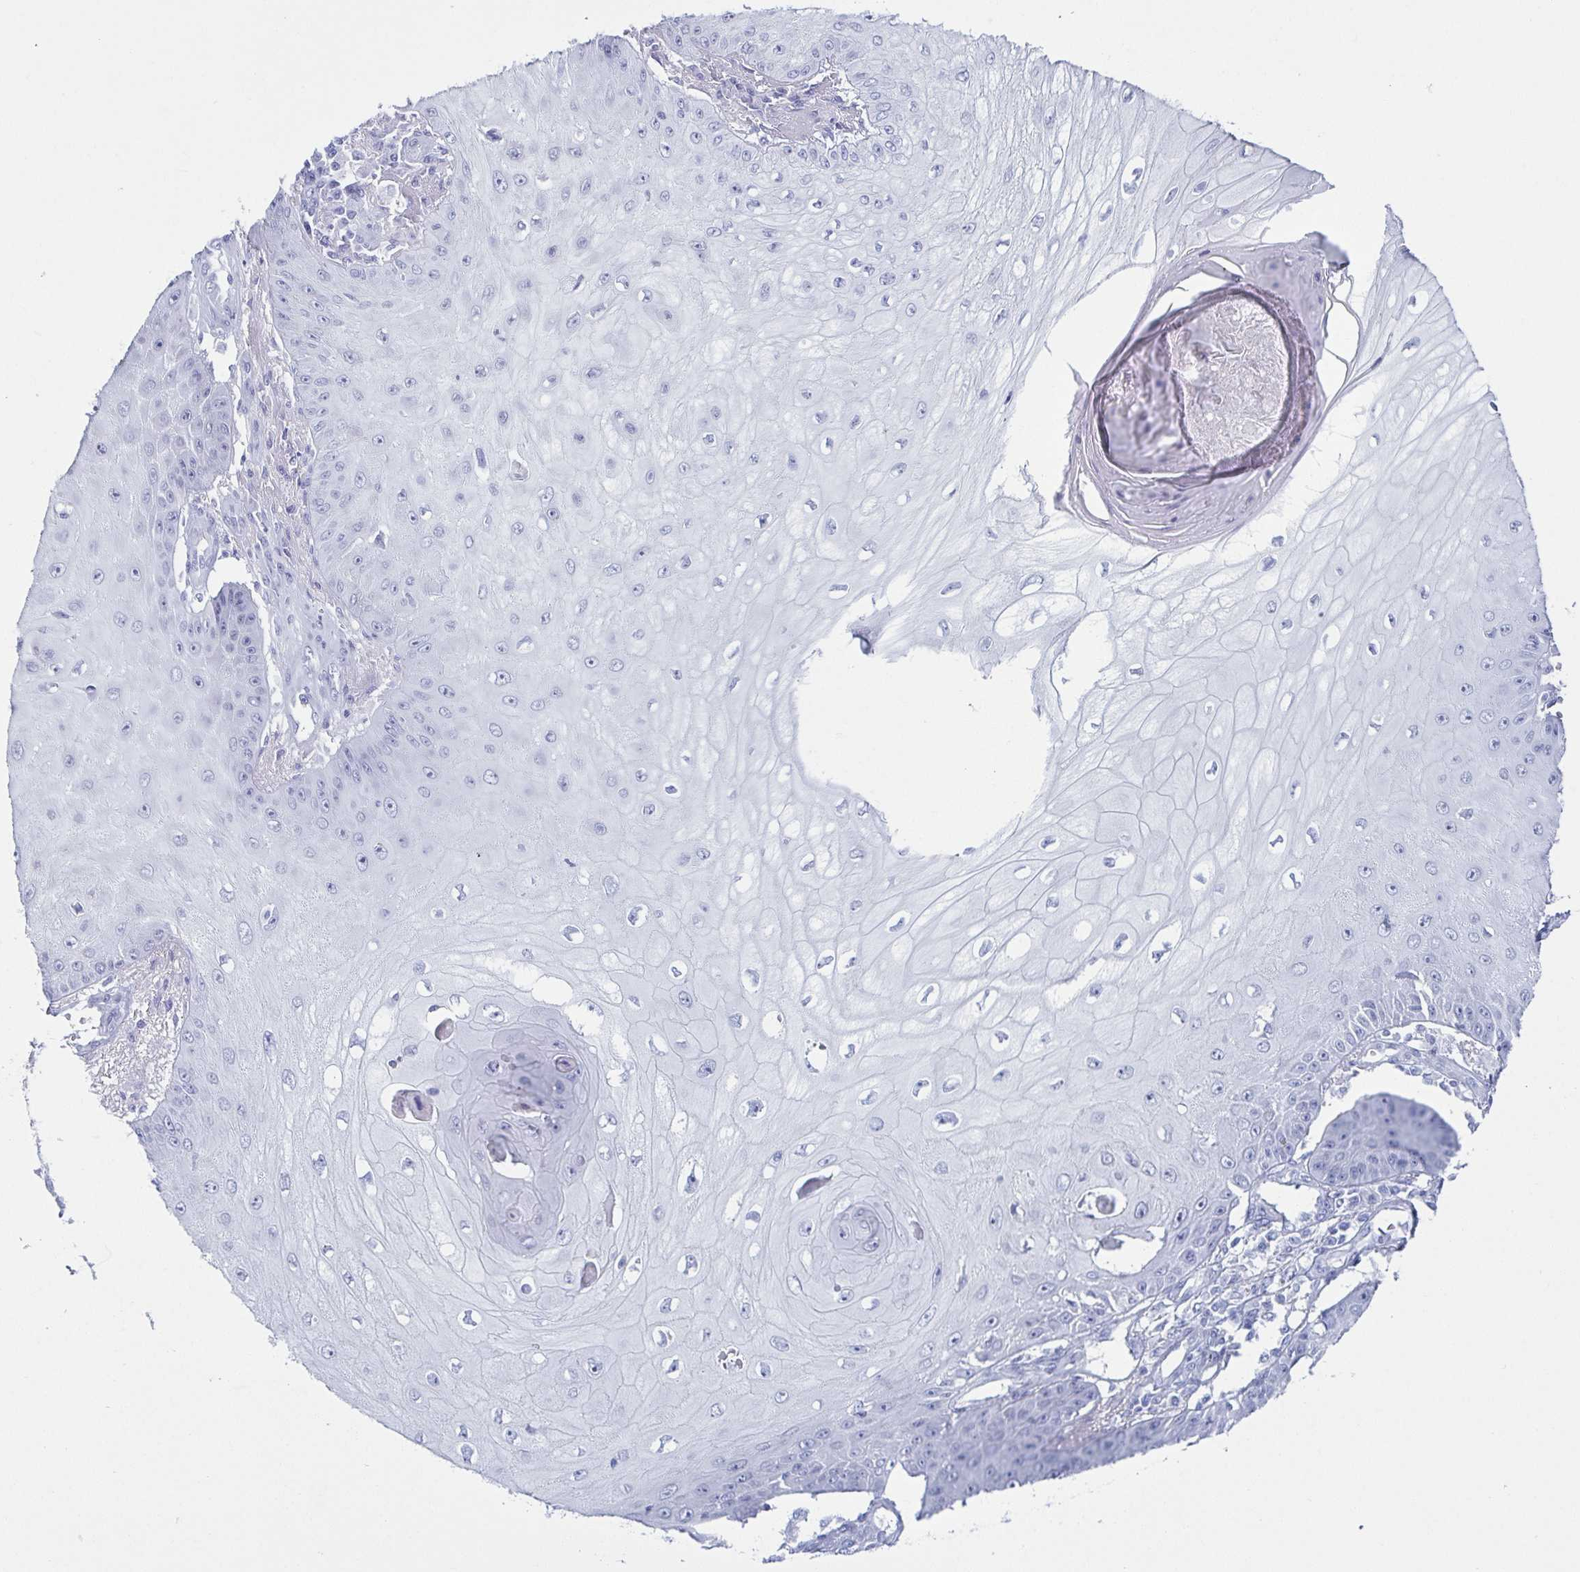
{"staining": {"intensity": "negative", "quantity": "none", "location": "none"}, "tissue": "skin cancer", "cell_type": "Tumor cells", "image_type": "cancer", "snomed": [{"axis": "morphology", "description": "Squamous cell carcinoma, NOS"}, {"axis": "topography", "description": "Skin"}], "caption": "Immunohistochemistry histopathology image of neoplastic tissue: skin cancer stained with DAB (3,3'-diaminobenzidine) shows no significant protein expression in tumor cells.", "gene": "ZG16B", "patient": {"sex": "male", "age": 70}}